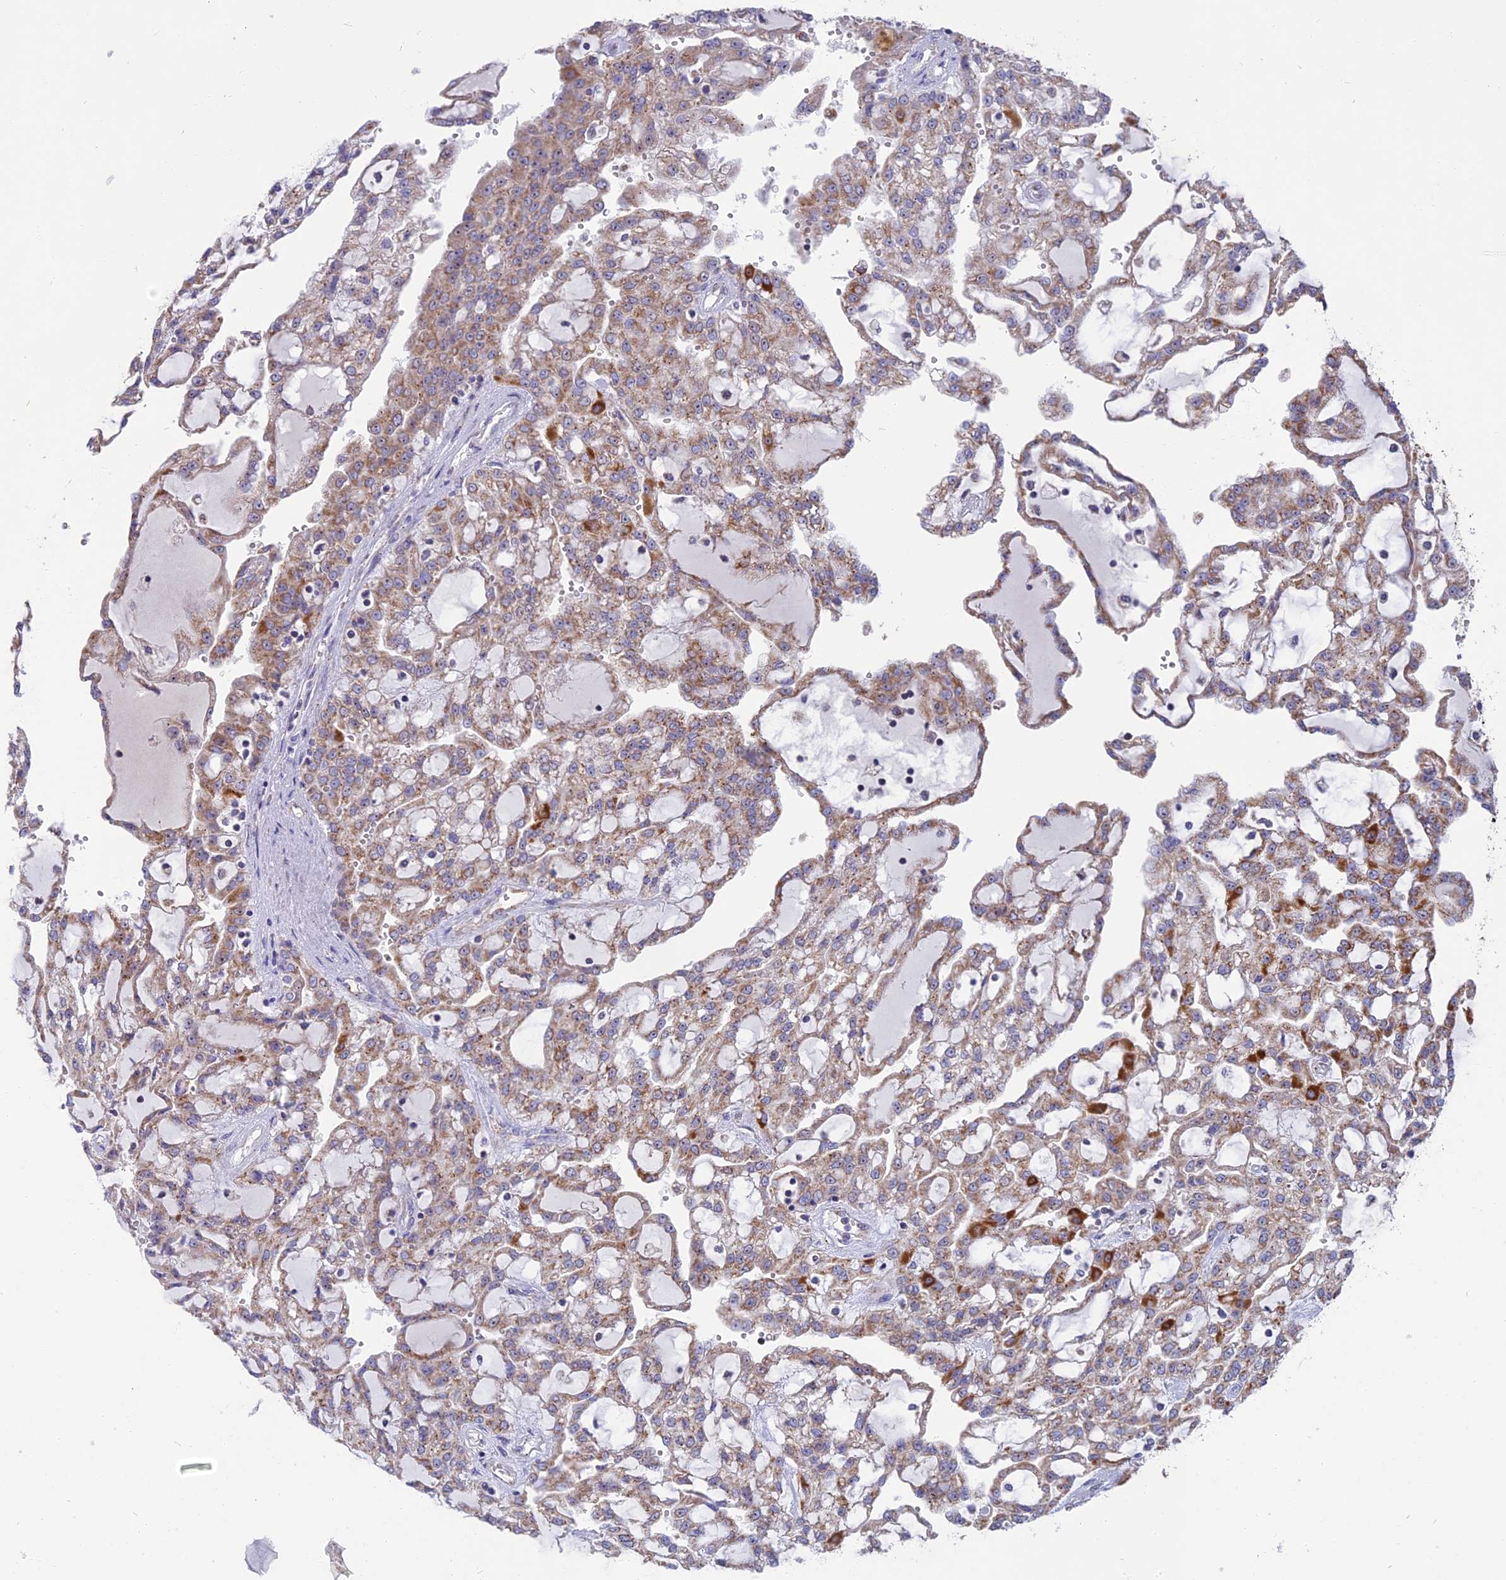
{"staining": {"intensity": "moderate", "quantity": "25%-75%", "location": "cytoplasmic/membranous"}, "tissue": "renal cancer", "cell_type": "Tumor cells", "image_type": "cancer", "snomed": [{"axis": "morphology", "description": "Adenocarcinoma, NOS"}, {"axis": "topography", "description": "Kidney"}], "caption": "Protein expression analysis of human renal cancer (adenocarcinoma) reveals moderate cytoplasmic/membranous positivity in about 25%-75% of tumor cells.", "gene": "DTWD1", "patient": {"sex": "male", "age": 63}}